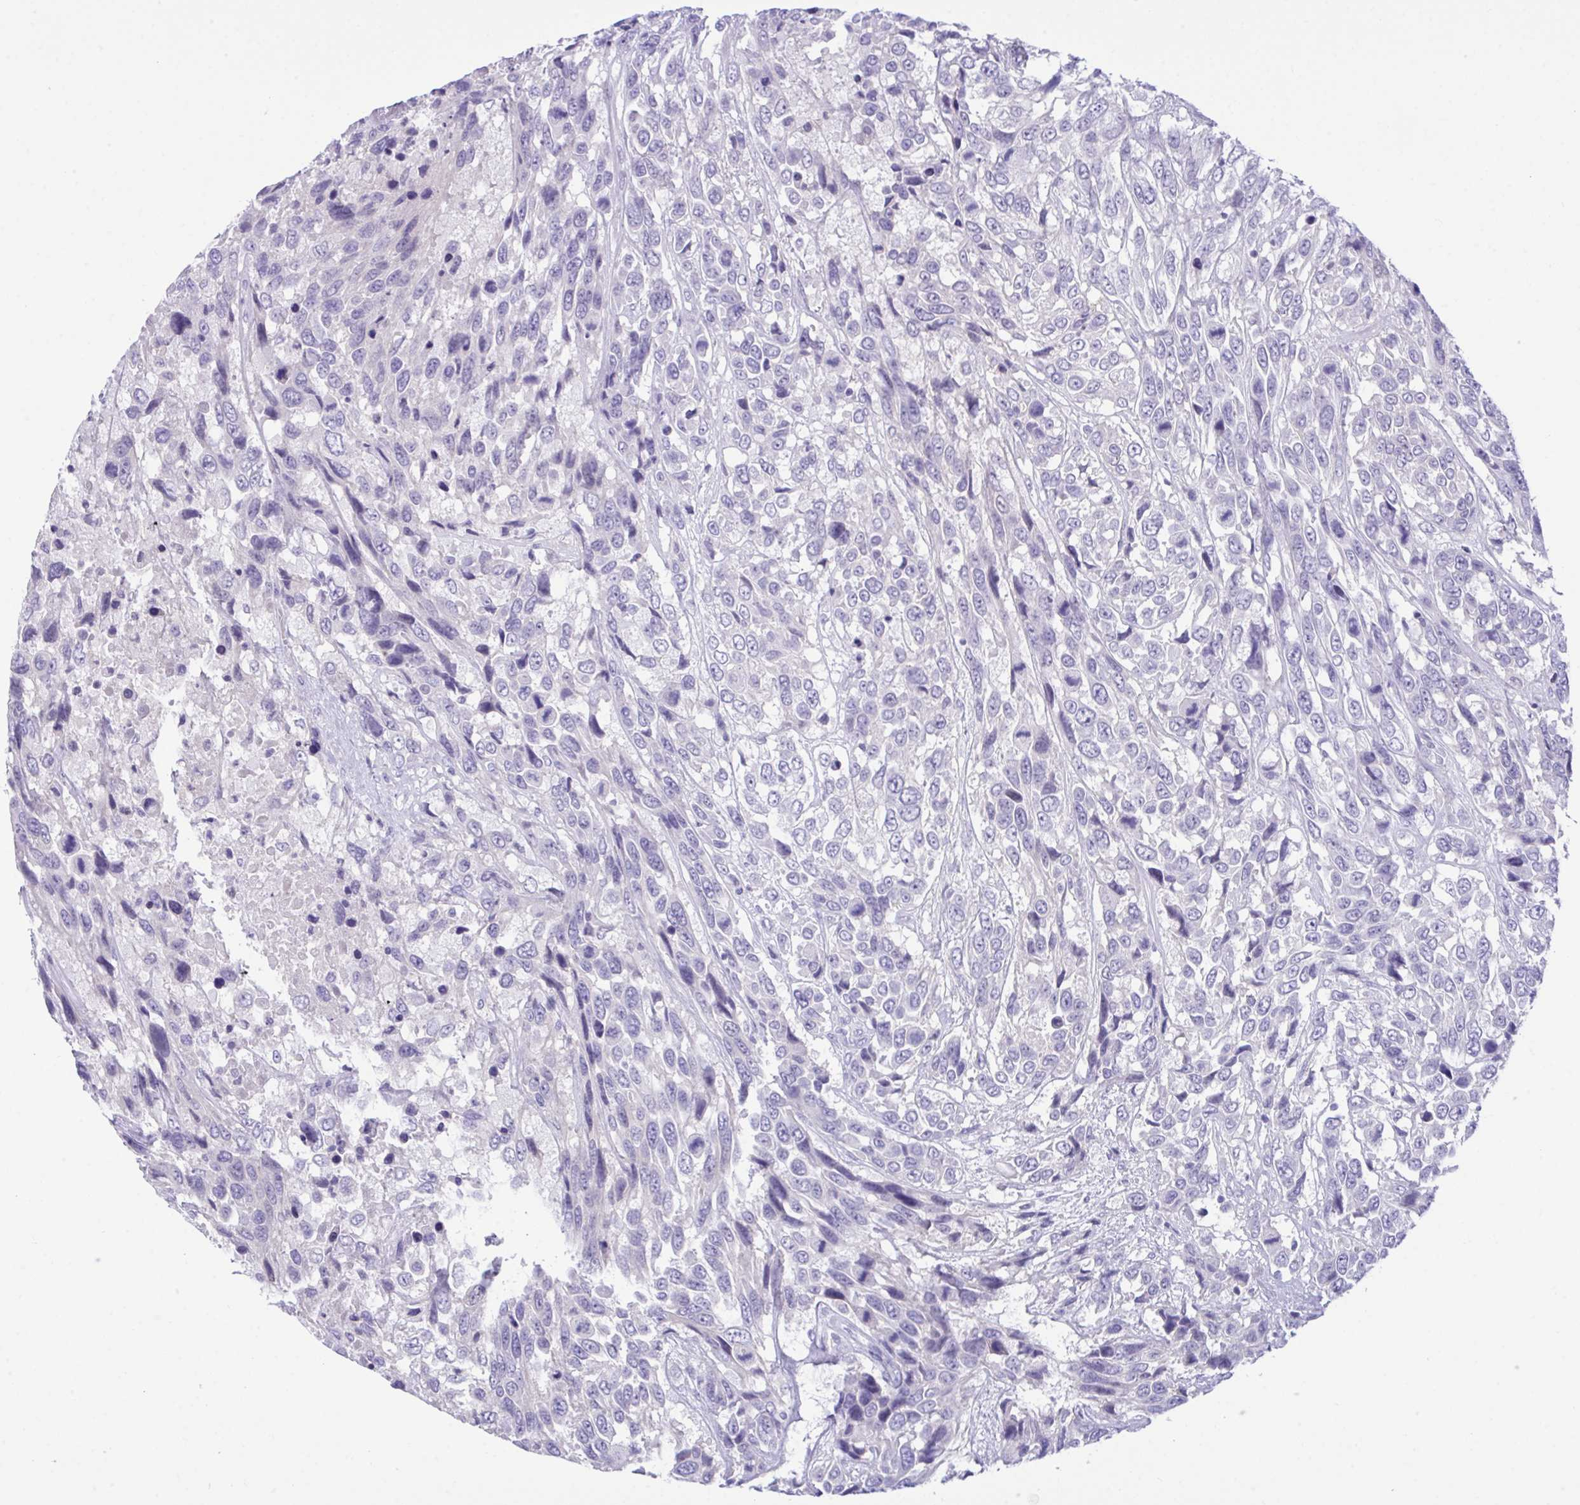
{"staining": {"intensity": "negative", "quantity": "none", "location": "none"}, "tissue": "urothelial cancer", "cell_type": "Tumor cells", "image_type": "cancer", "snomed": [{"axis": "morphology", "description": "Urothelial carcinoma, High grade"}, {"axis": "topography", "description": "Urinary bladder"}], "caption": "An IHC histopathology image of urothelial cancer is shown. There is no staining in tumor cells of urothelial cancer.", "gene": "PLEKHH1", "patient": {"sex": "female", "age": 70}}